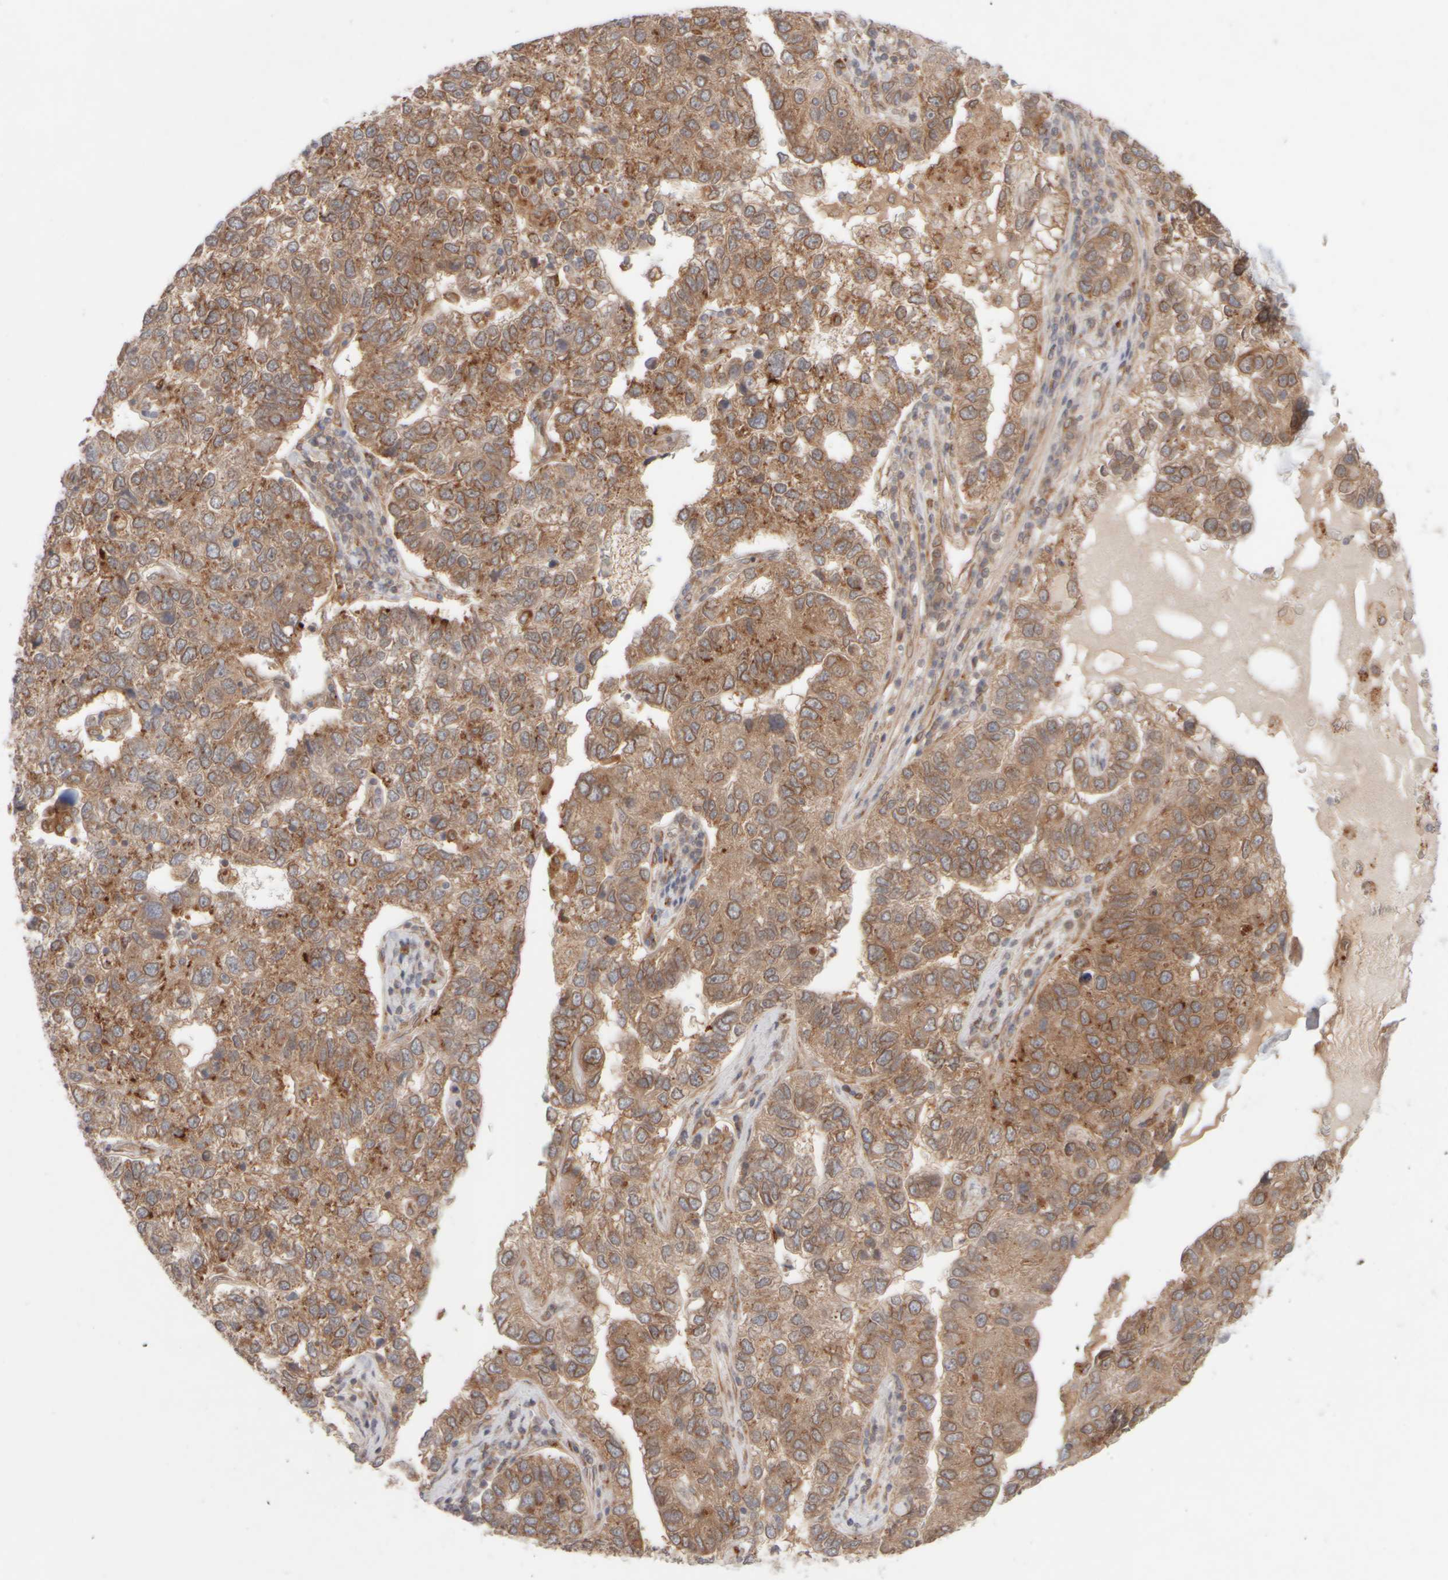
{"staining": {"intensity": "moderate", "quantity": ">75%", "location": "cytoplasmic/membranous"}, "tissue": "pancreatic cancer", "cell_type": "Tumor cells", "image_type": "cancer", "snomed": [{"axis": "morphology", "description": "Adenocarcinoma, NOS"}, {"axis": "topography", "description": "Pancreas"}], "caption": "DAB immunohistochemical staining of pancreatic cancer (adenocarcinoma) exhibits moderate cytoplasmic/membranous protein expression in about >75% of tumor cells.", "gene": "GCN1", "patient": {"sex": "female", "age": 61}}